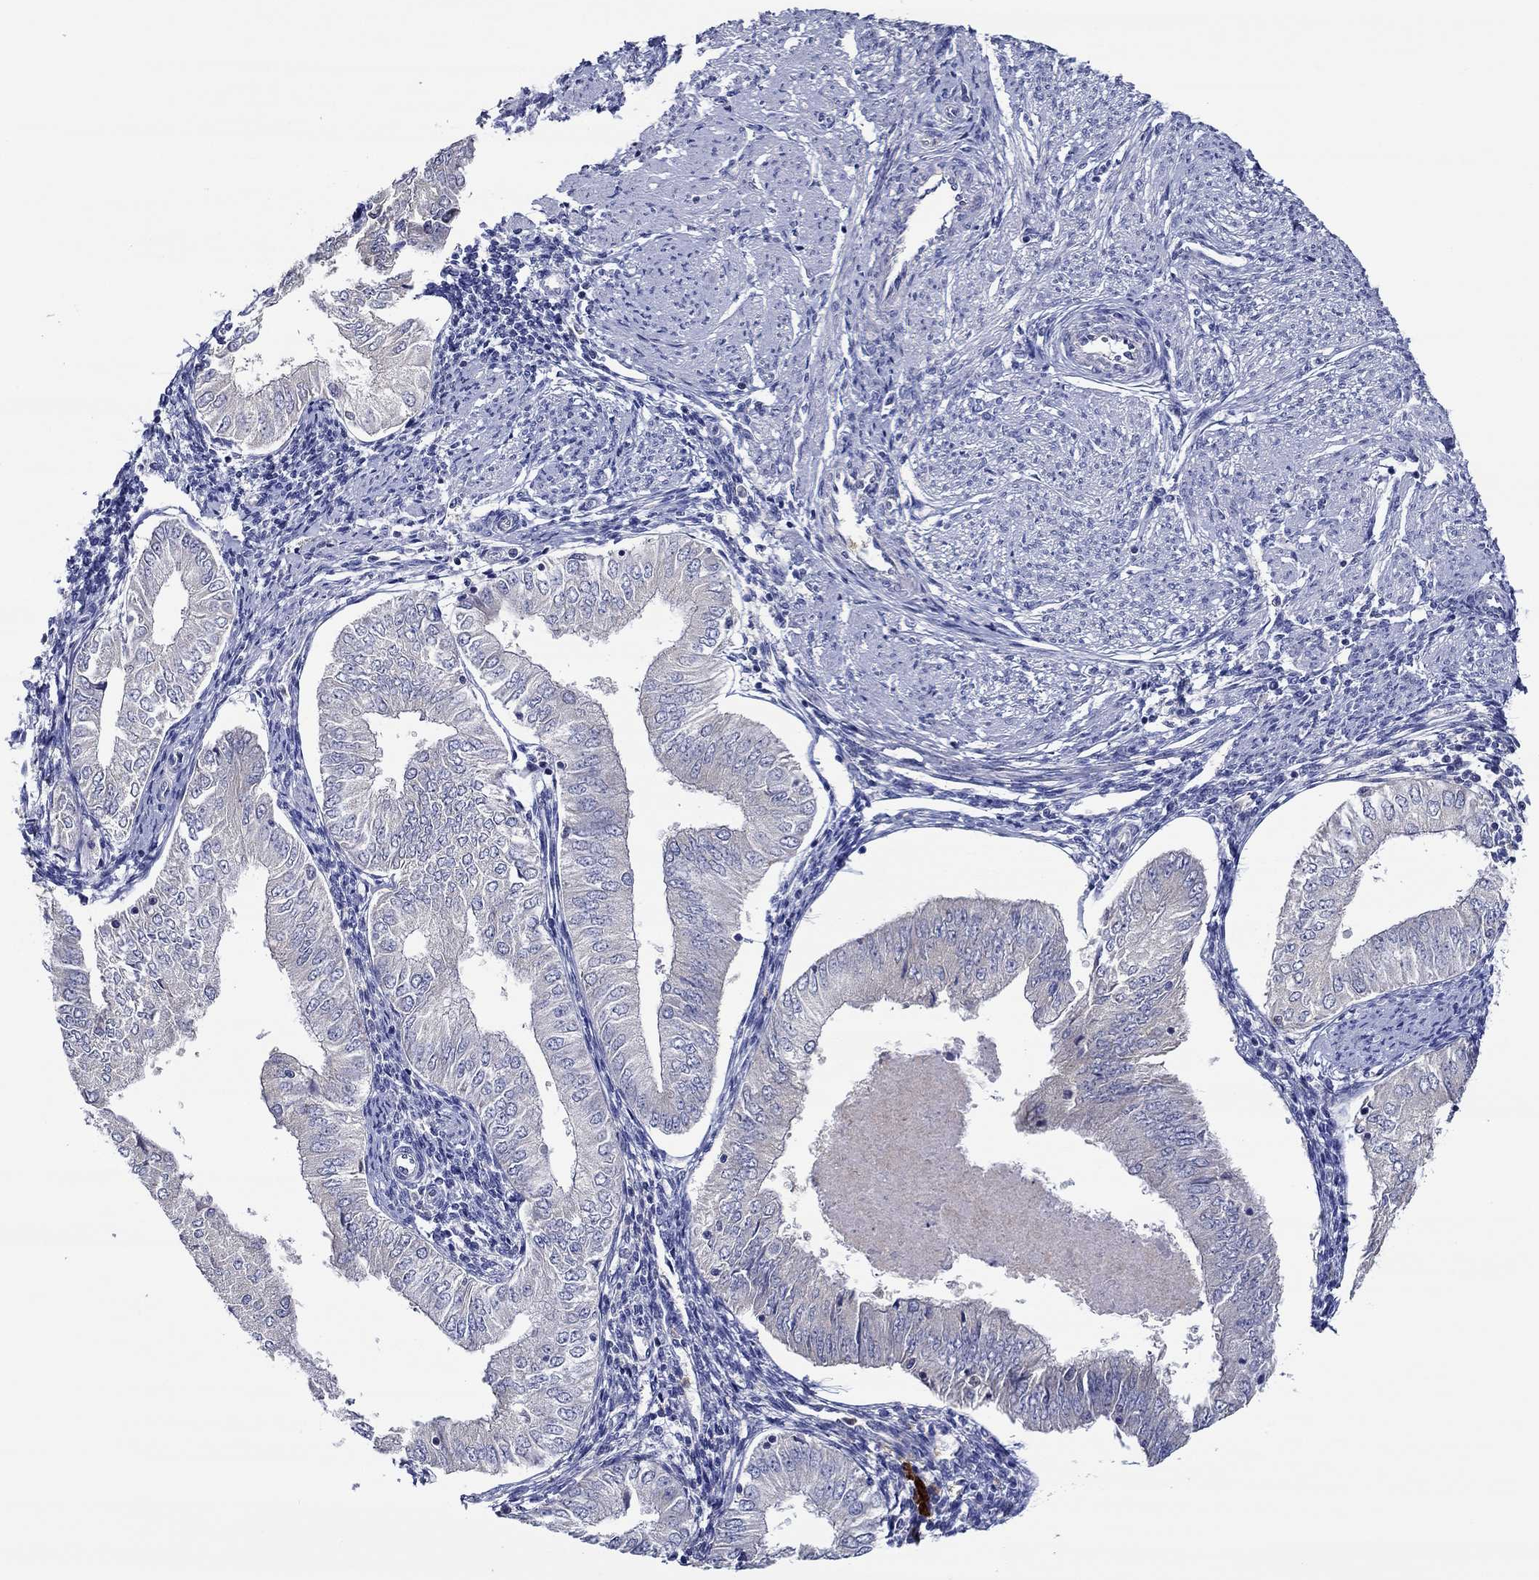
{"staining": {"intensity": "negative", "quantity": "none", "location": "none"}, "tissue": "endometrial cancer", "cell_type": "Tumor cells", "image_type": "cancer", "snomed": [{"axis": "morphology", "description": "Adenocarcinoma, NOS"}, {"axis": "topography", "description": "Endometrium"}], "caption": "High power microscopy histopathology image of an immunohistochemistry (IHC) micrograph of adenocarcinoma (endometrial), revealing no significant staining in tumor cells.", "gene": "CHIT1", "patient": {"sex": "female", "age": 53}}